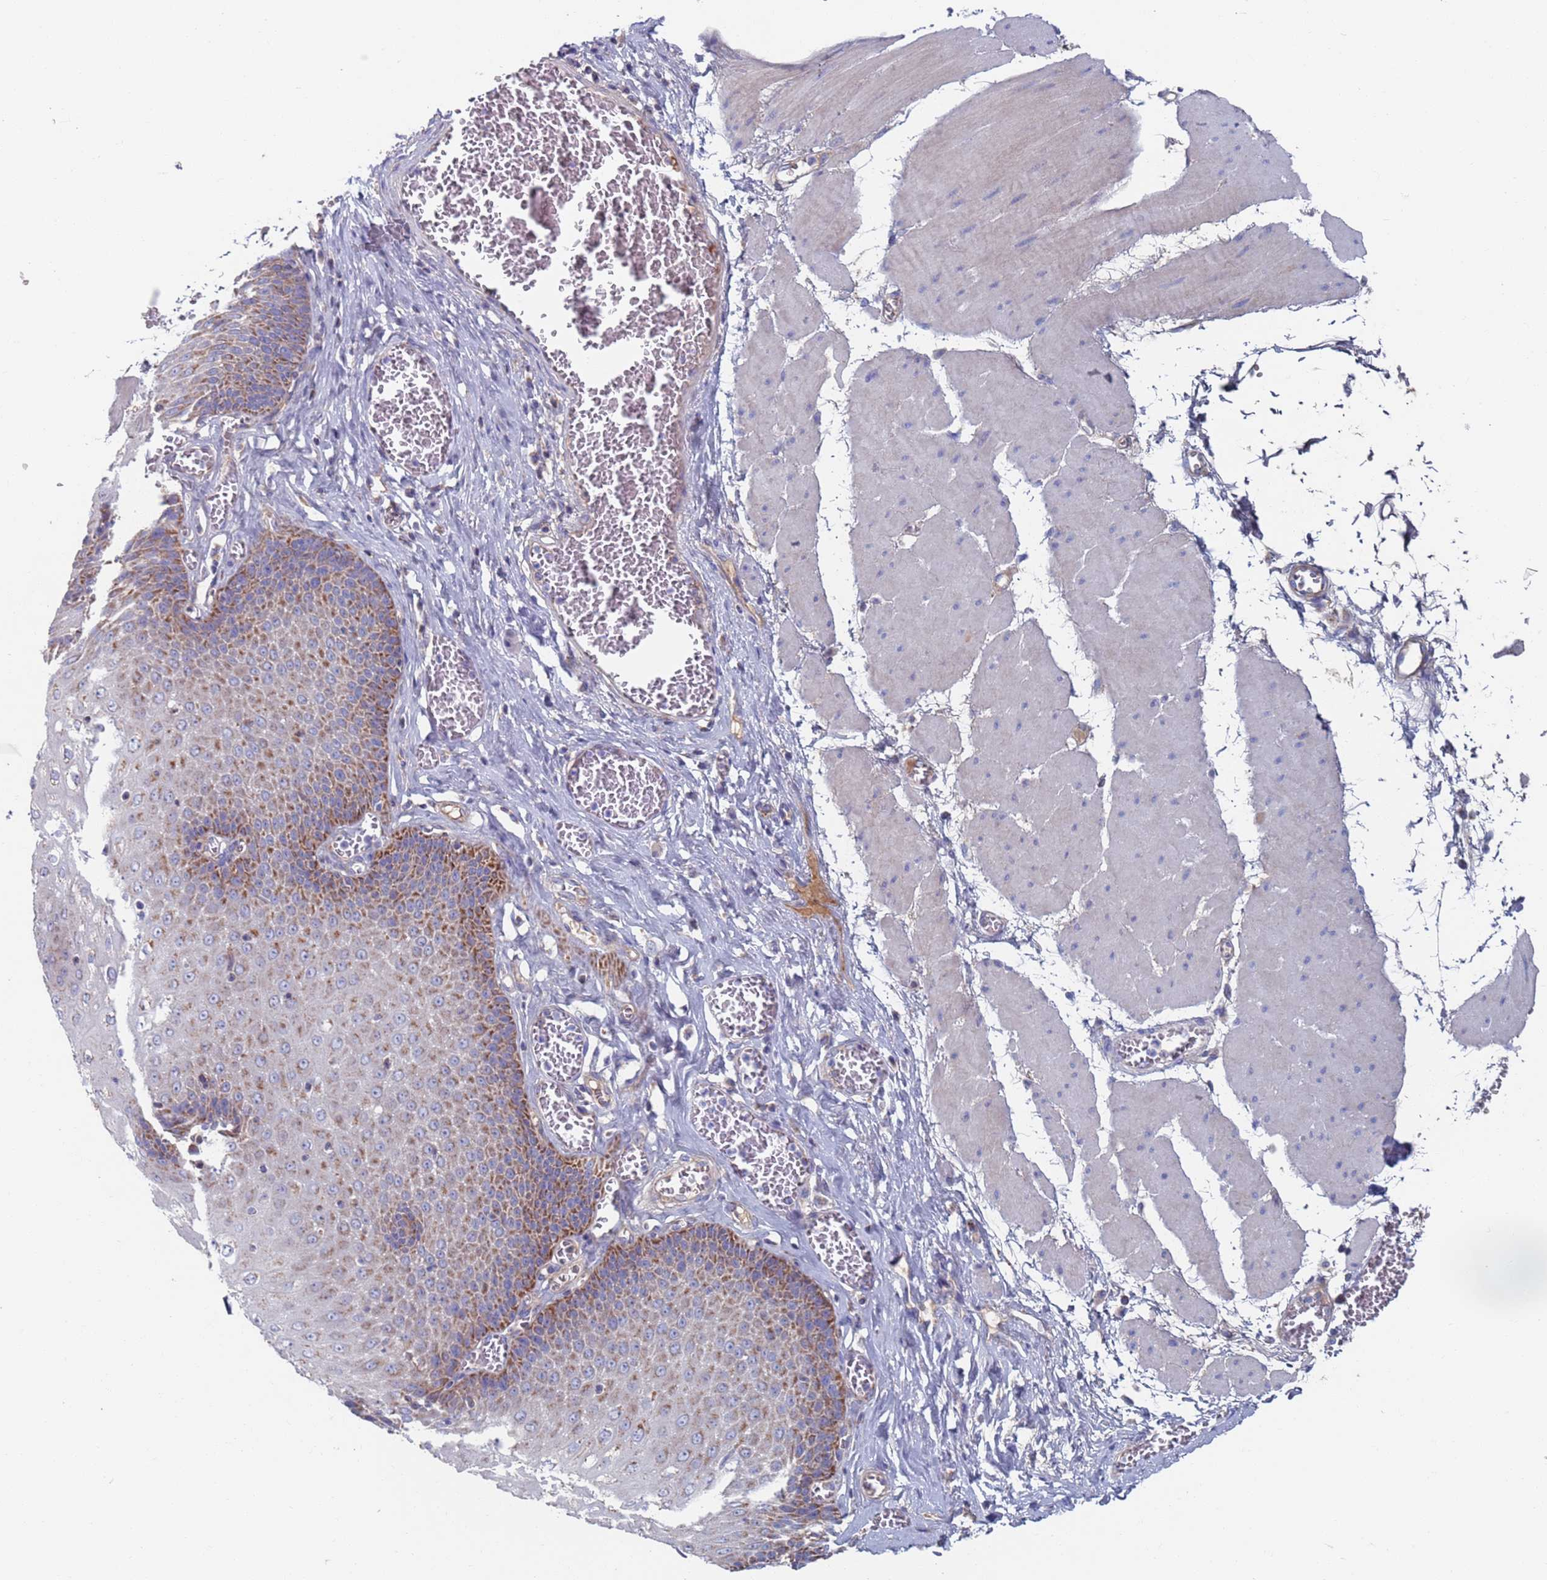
{"staining": {"intensity": "moderate", "quantity": "25%-75%", "location": "cytoplasmic/membranous"}, "tissue": "esophagus", "cell_type": "Squamous epithelial cells", "image_type": "normal", "snomed": [{"axis": "morphology", "description": "Normal tissue, NOS"}, {"axis": "topography", "description": "Esophagus"}], "caption": "This histopathology image displays immunohistochemistry staining of benign human esophagus, with medium moderate cytoplasmic/membranous staining in about 25%-75% of squamous epithelial cells.", "gene": "MRPL22", "patient": {"sex": "male", "age": 60}}